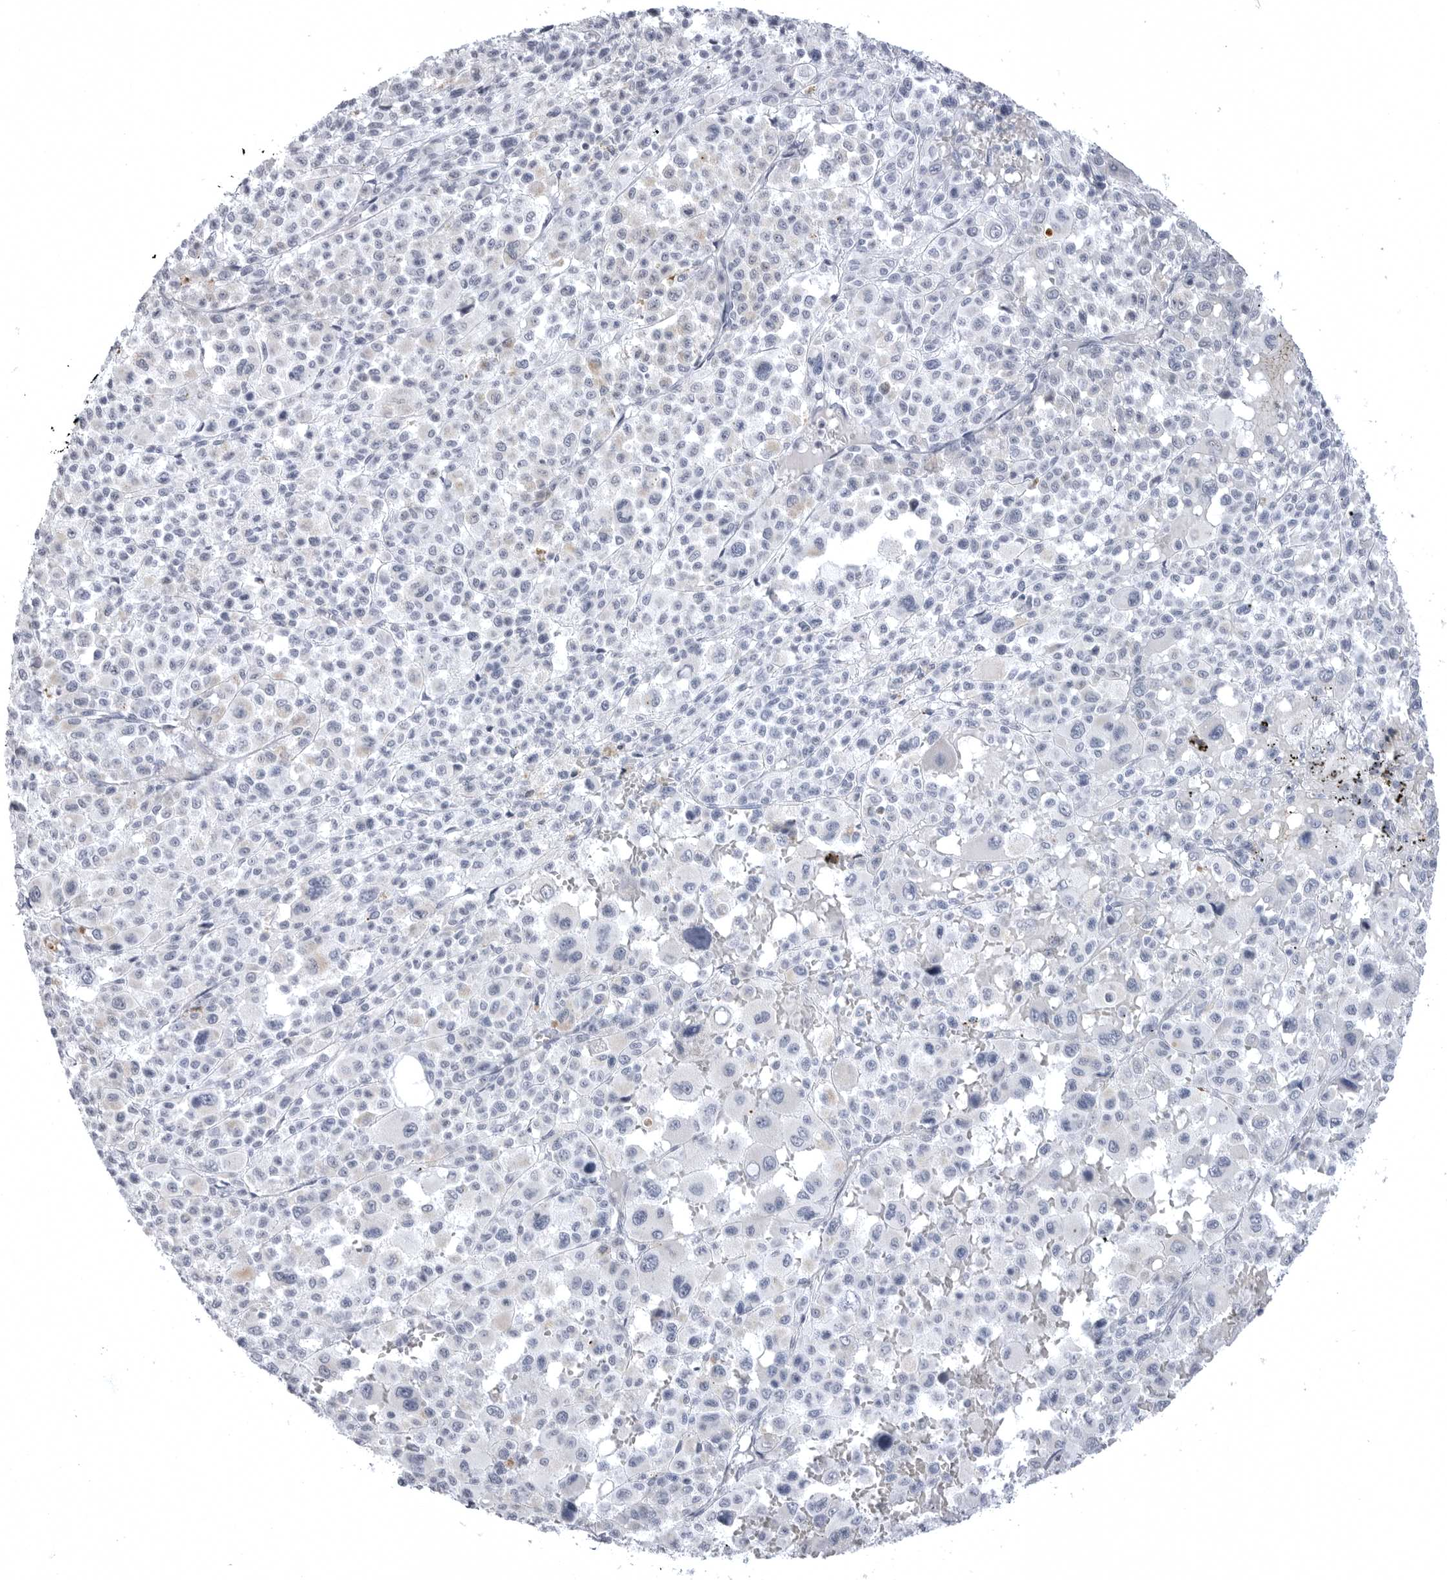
{"staining": {"intensity": "negative", "quantity": "none", "location": "none"}, "tissue": "melanoma", "cell_type": "Tumor cells", "image_type": "cancer", "snomed": [{"axis": "morphology", "description": "Malignant melanoma, Metastatic site"}, {"axis": "topography", "description": "Skin"}], "caption": "High magnification brightfield microscopy of malignant melanoma (metastatic site) stained with DAB (brown) and counterstained with hematoxylin (blue): tumor cells show no significant staining. (DAB (3,3'-diaminobenzidine) immunohistochemistry (IHC) visualized using brightfield microscopy, high magnification).", "gene": "TUFM", "patient": {"sex": "female", "age": 74}}